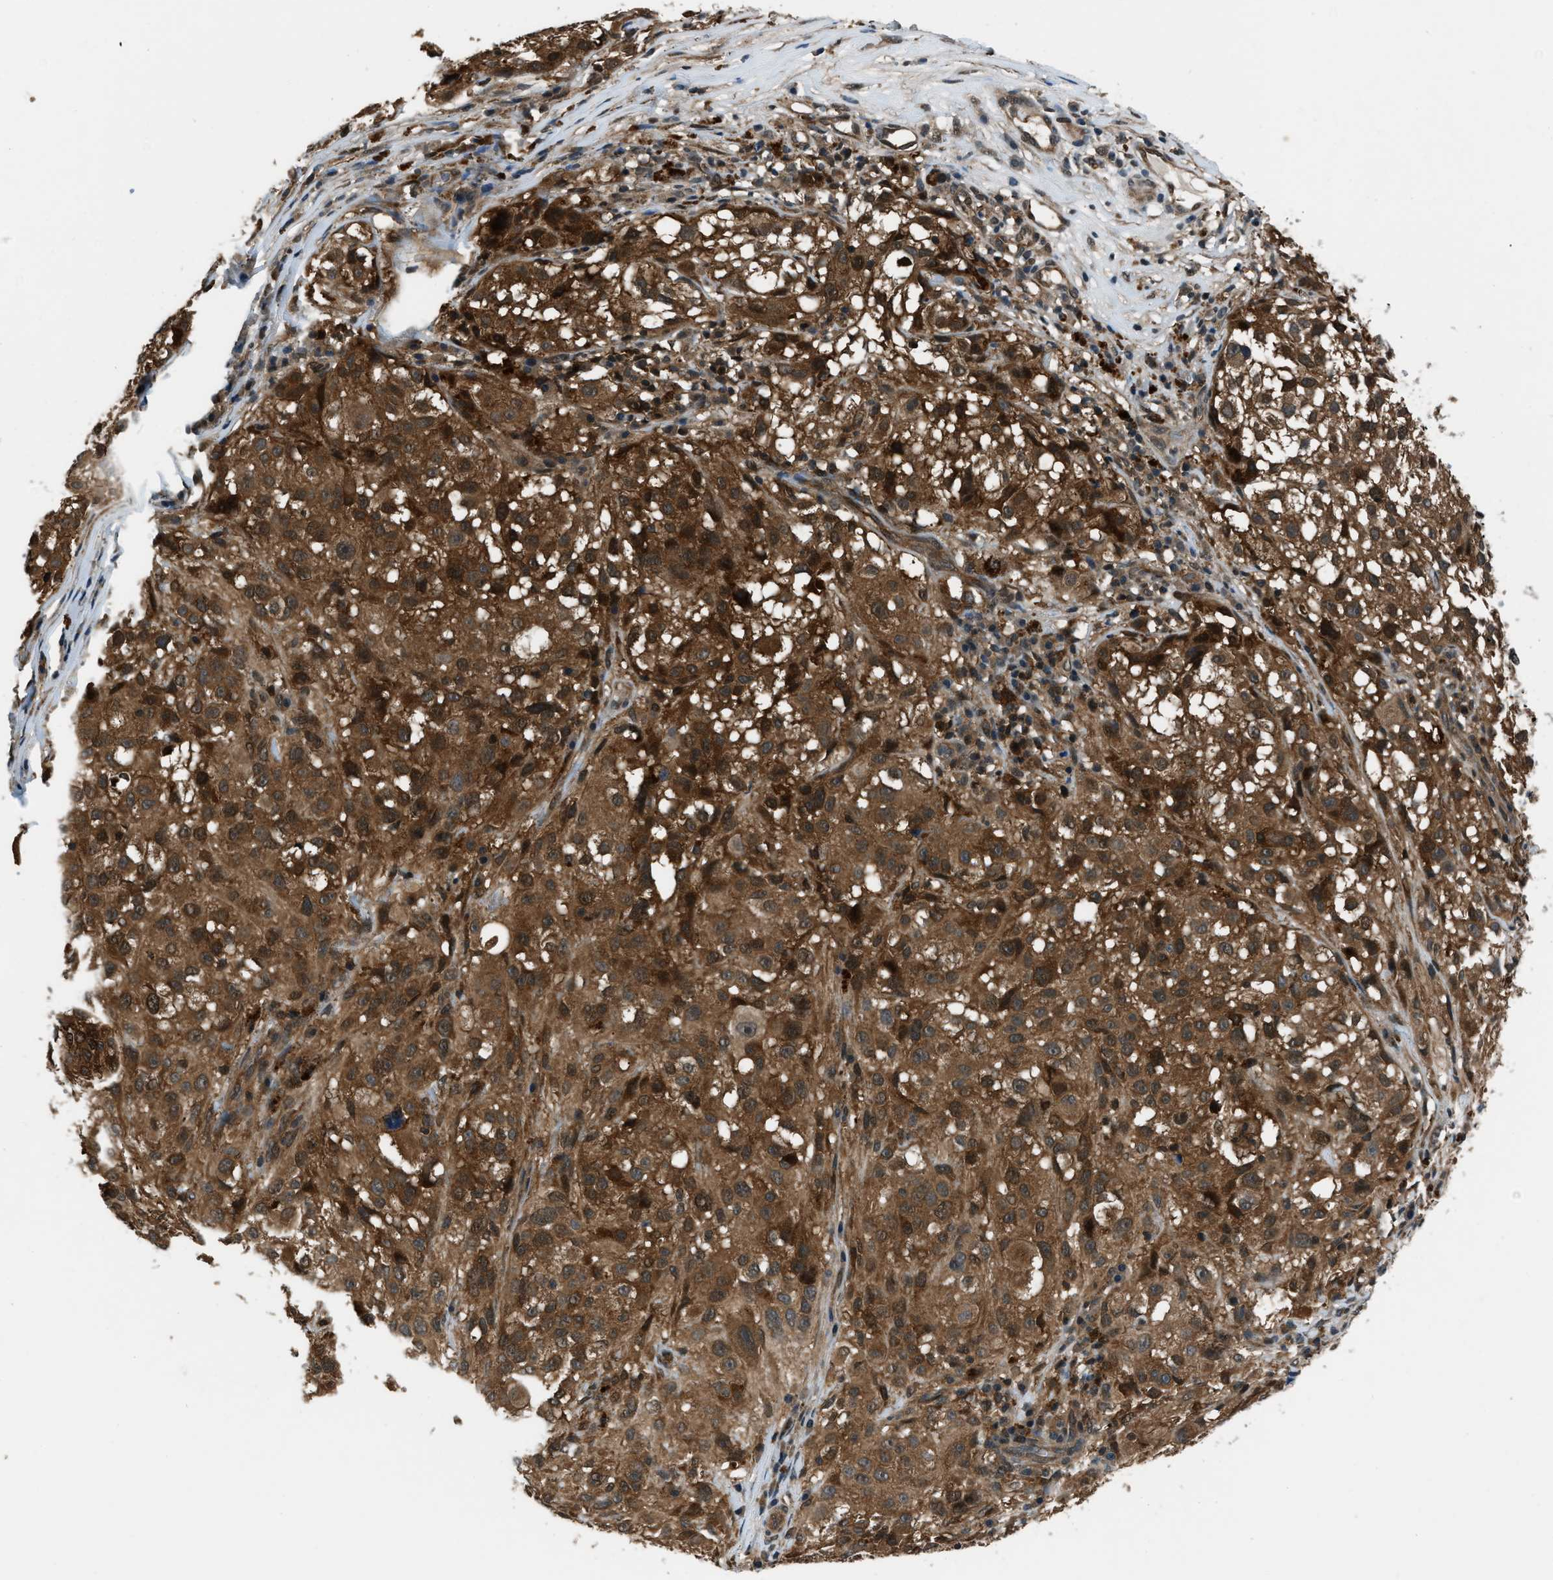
{"staining": {"intensity": "moderate", "quantity": ">75%", "location": "cytoplasmic/membranous,nuclear"}, "tissue": "melanoma", "cell_type": "Tumor cells", "image_type": "cancer", "snomed": [{"axis": "morphology", "description": "Necrosis, NOS"}, {"axis": "morphology", "description": "Malignant melanoma, NOS"}, {"axis": "topography", "description": "Skin"}], "caption": "An image showing moderate cytoplasmic/membranous and nuclear positivity in approximately >75% of tumor cells in malignant melanoma, as visualized by brown immunohistochemical staining.", "gene": "NUDCD3", "patient": {"sex": "female", "age": 87}}